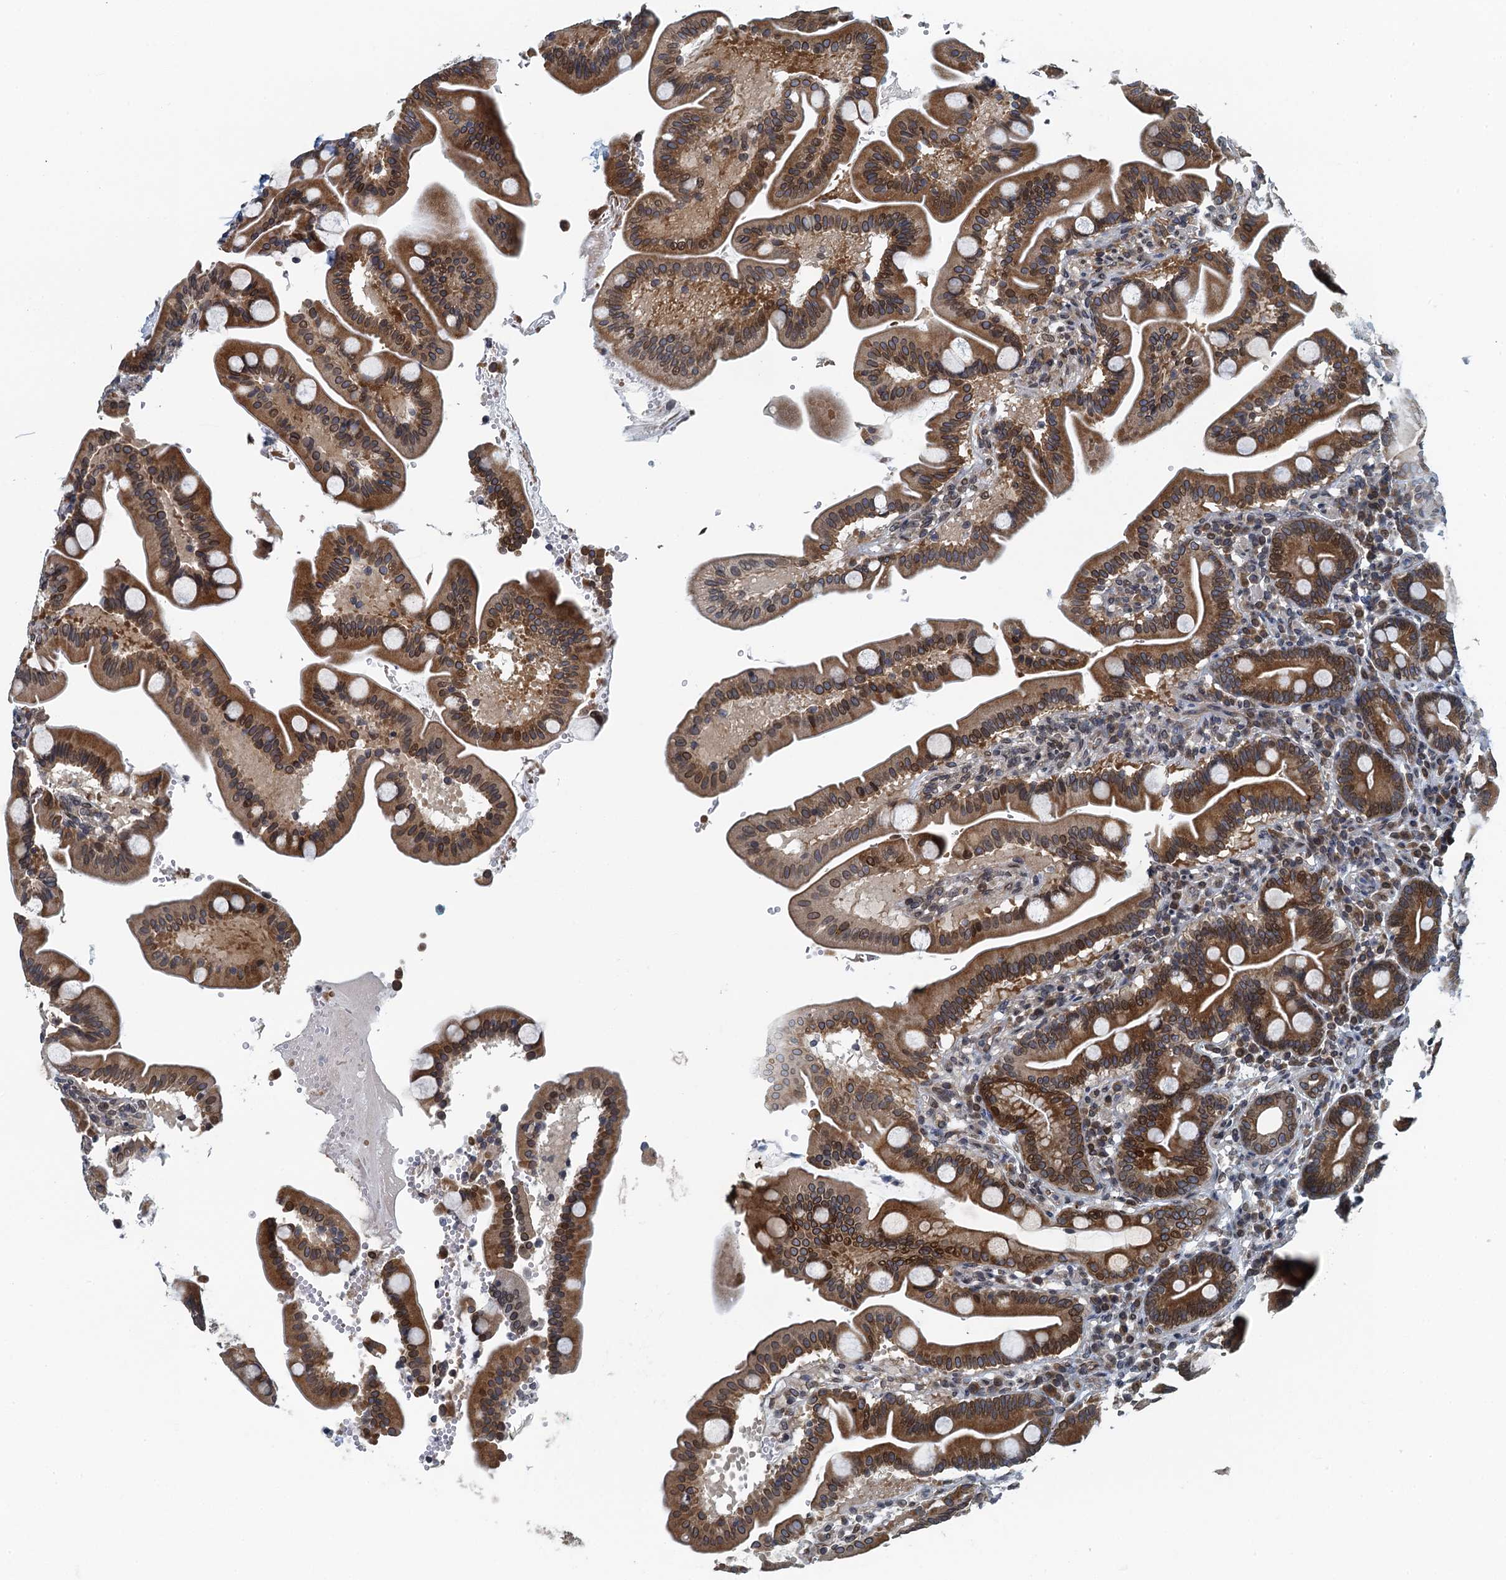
{"staining": {"intensity": "moderate", "quantity": "25%-75%", "location": "cytoplasmic/membranous,nuclear"}, "tissue": "duodenum", "cell_type": "Glandular cells", "image_type": "normal", "snomed": [{"axis": "morphology", "description": "Normal tissue, NOS"}, {"axis": "topography", "description": "Duodenum"}], "caption": "Unremarkable duodenum demonstrates moderate cytoplasmic/membranous,nuclear staining in about 25%-75% of glandular cells.", "gene": "CCDC34", "patient": {"sex": "male", "age": 54}}